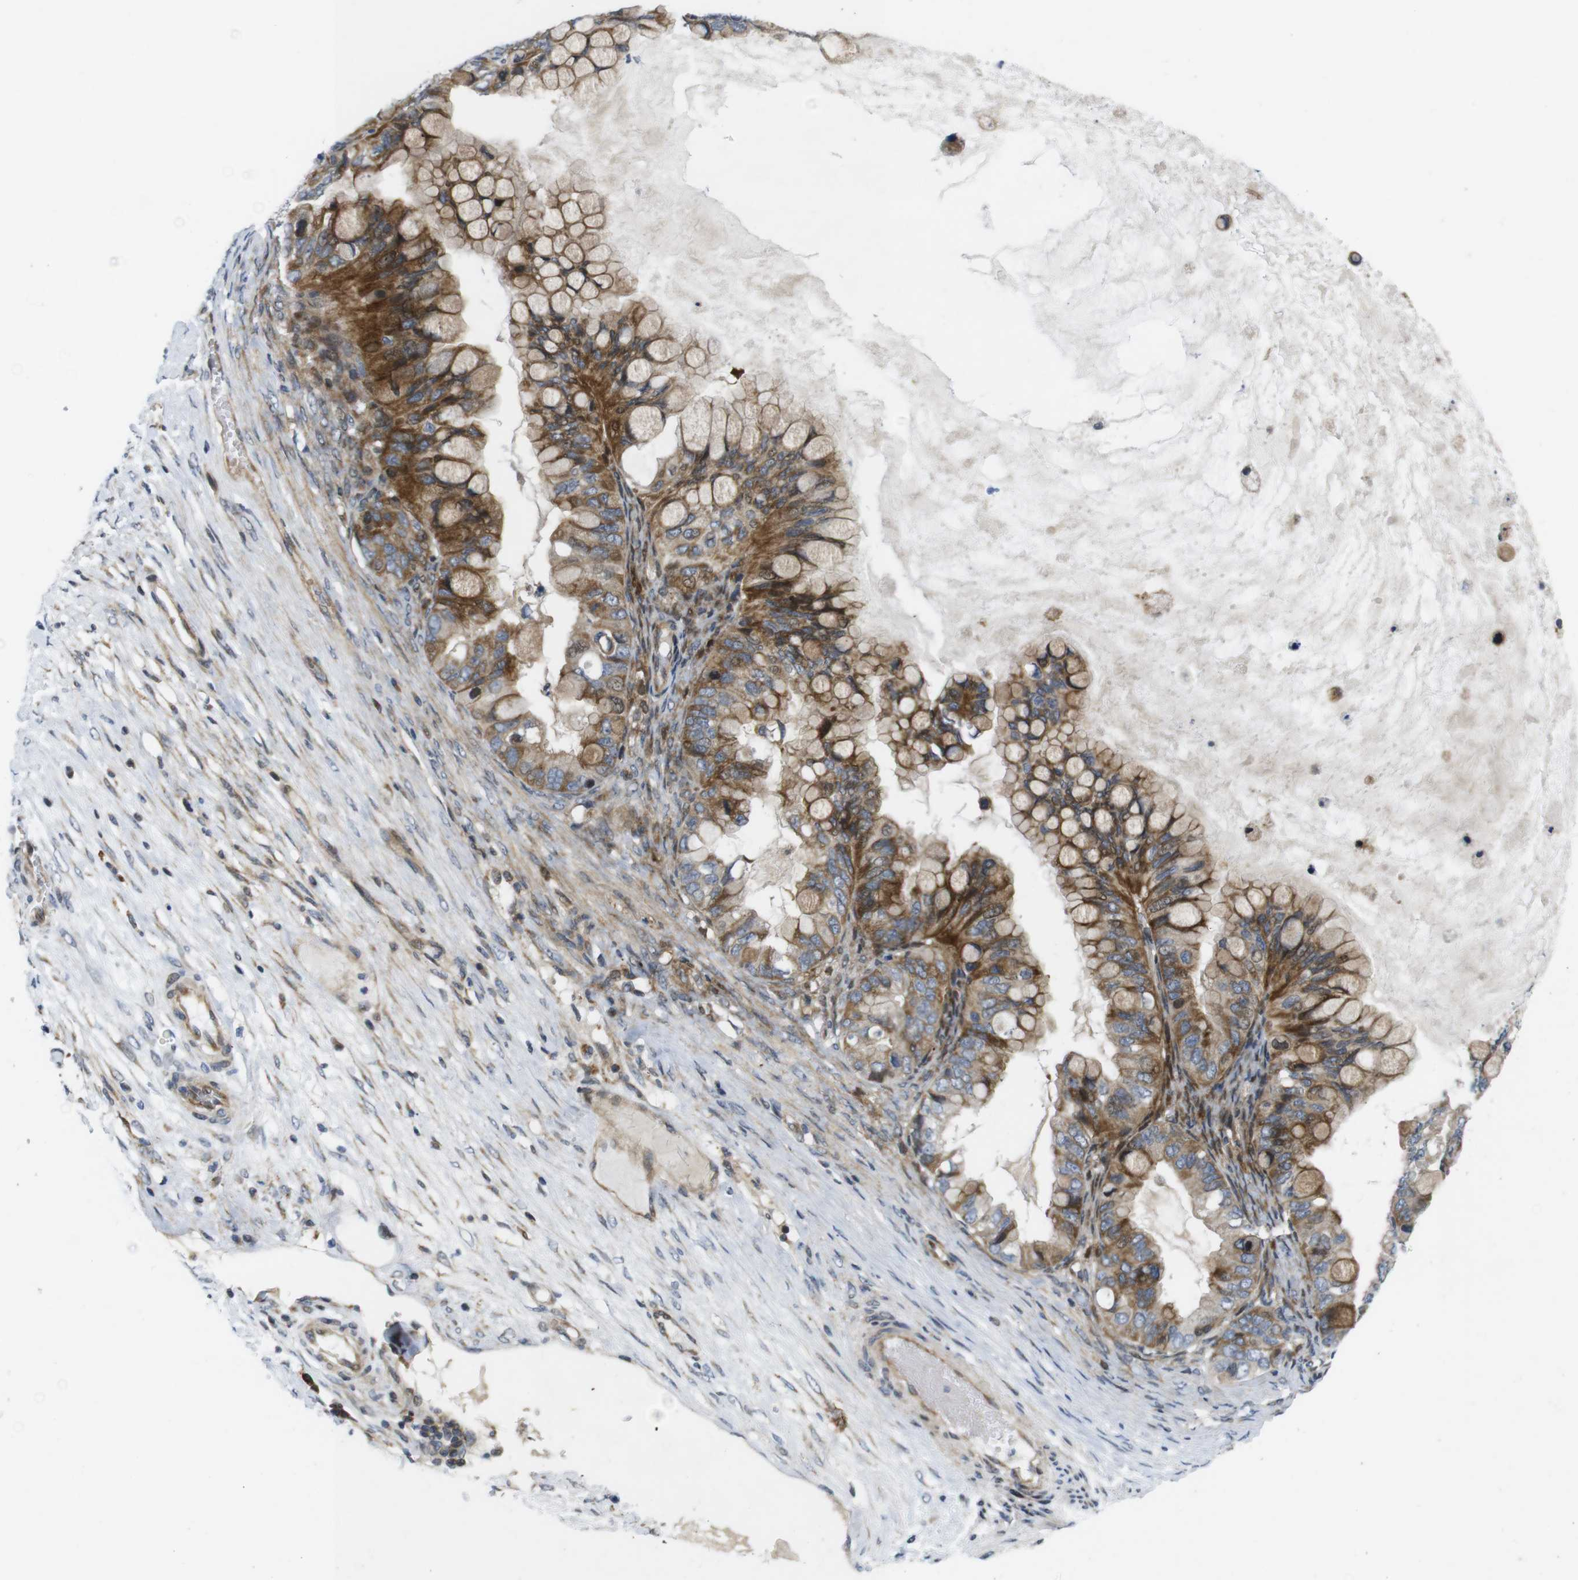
{"staining": {"intensity": "moderate", "quantity": ">75%", "location": "cytoplasmic/membranous"}, "tissue": "ovarian cancer", "cell_type": "Tumor cells", "image_type": "cancer", "snomed": [{"axis": "morphology", "description": "Cystadenocarcinoma, mucinous, NOS"}, {"axis": "topography", "description": "Ovary"}], "caption": "Mucinous cystadenocarcinoma (ovarian) stained with DAB (3,3'-diaminobenzidine) immunohistochemistry demonstrates medium levels of moderate cytoplasmic/membranous staining in about >75% of tumor cells.", "gene": "ROBO2", "patient": {"sex": "female", "age": 80}}